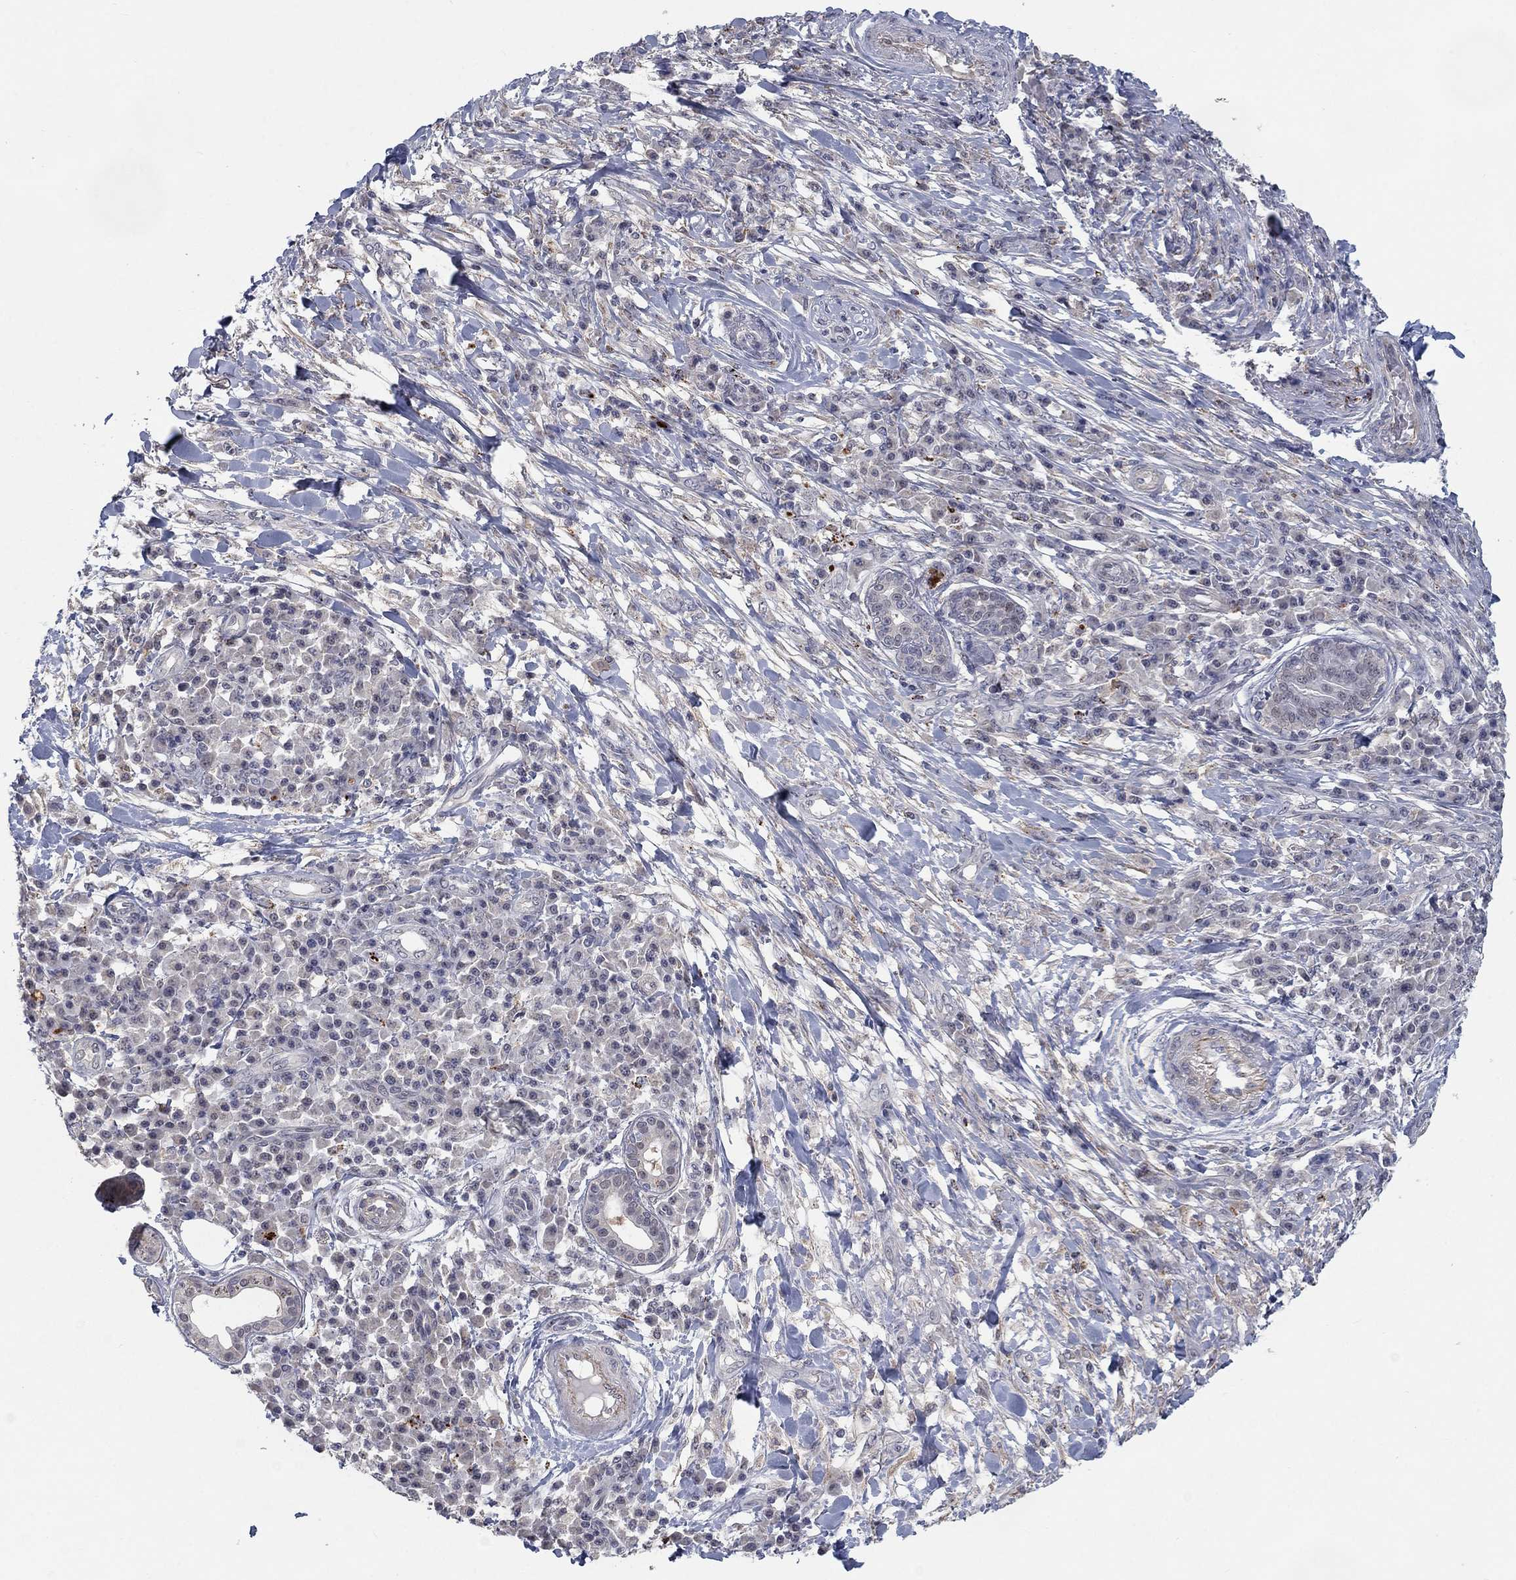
{"staining": {"intensity": "negative", "quantity": "none", "location": "none"}, "tissue": "skin cancer", "cell_type": "Tumor cells", "image_type": "cancer", "snomed": [{"axis": "morphology", "description": "Squamous cell carcinoma, NOS"}, {"axis": "topography", "description": "Skin"}], "caption": "Skin cancer (squamous cell carcinoma) stained for a protein using immunohistochemistry reveals no positivity tumor cells.", "gene": "MTSS2", "patient": {"sex": "male", "age": 92}}